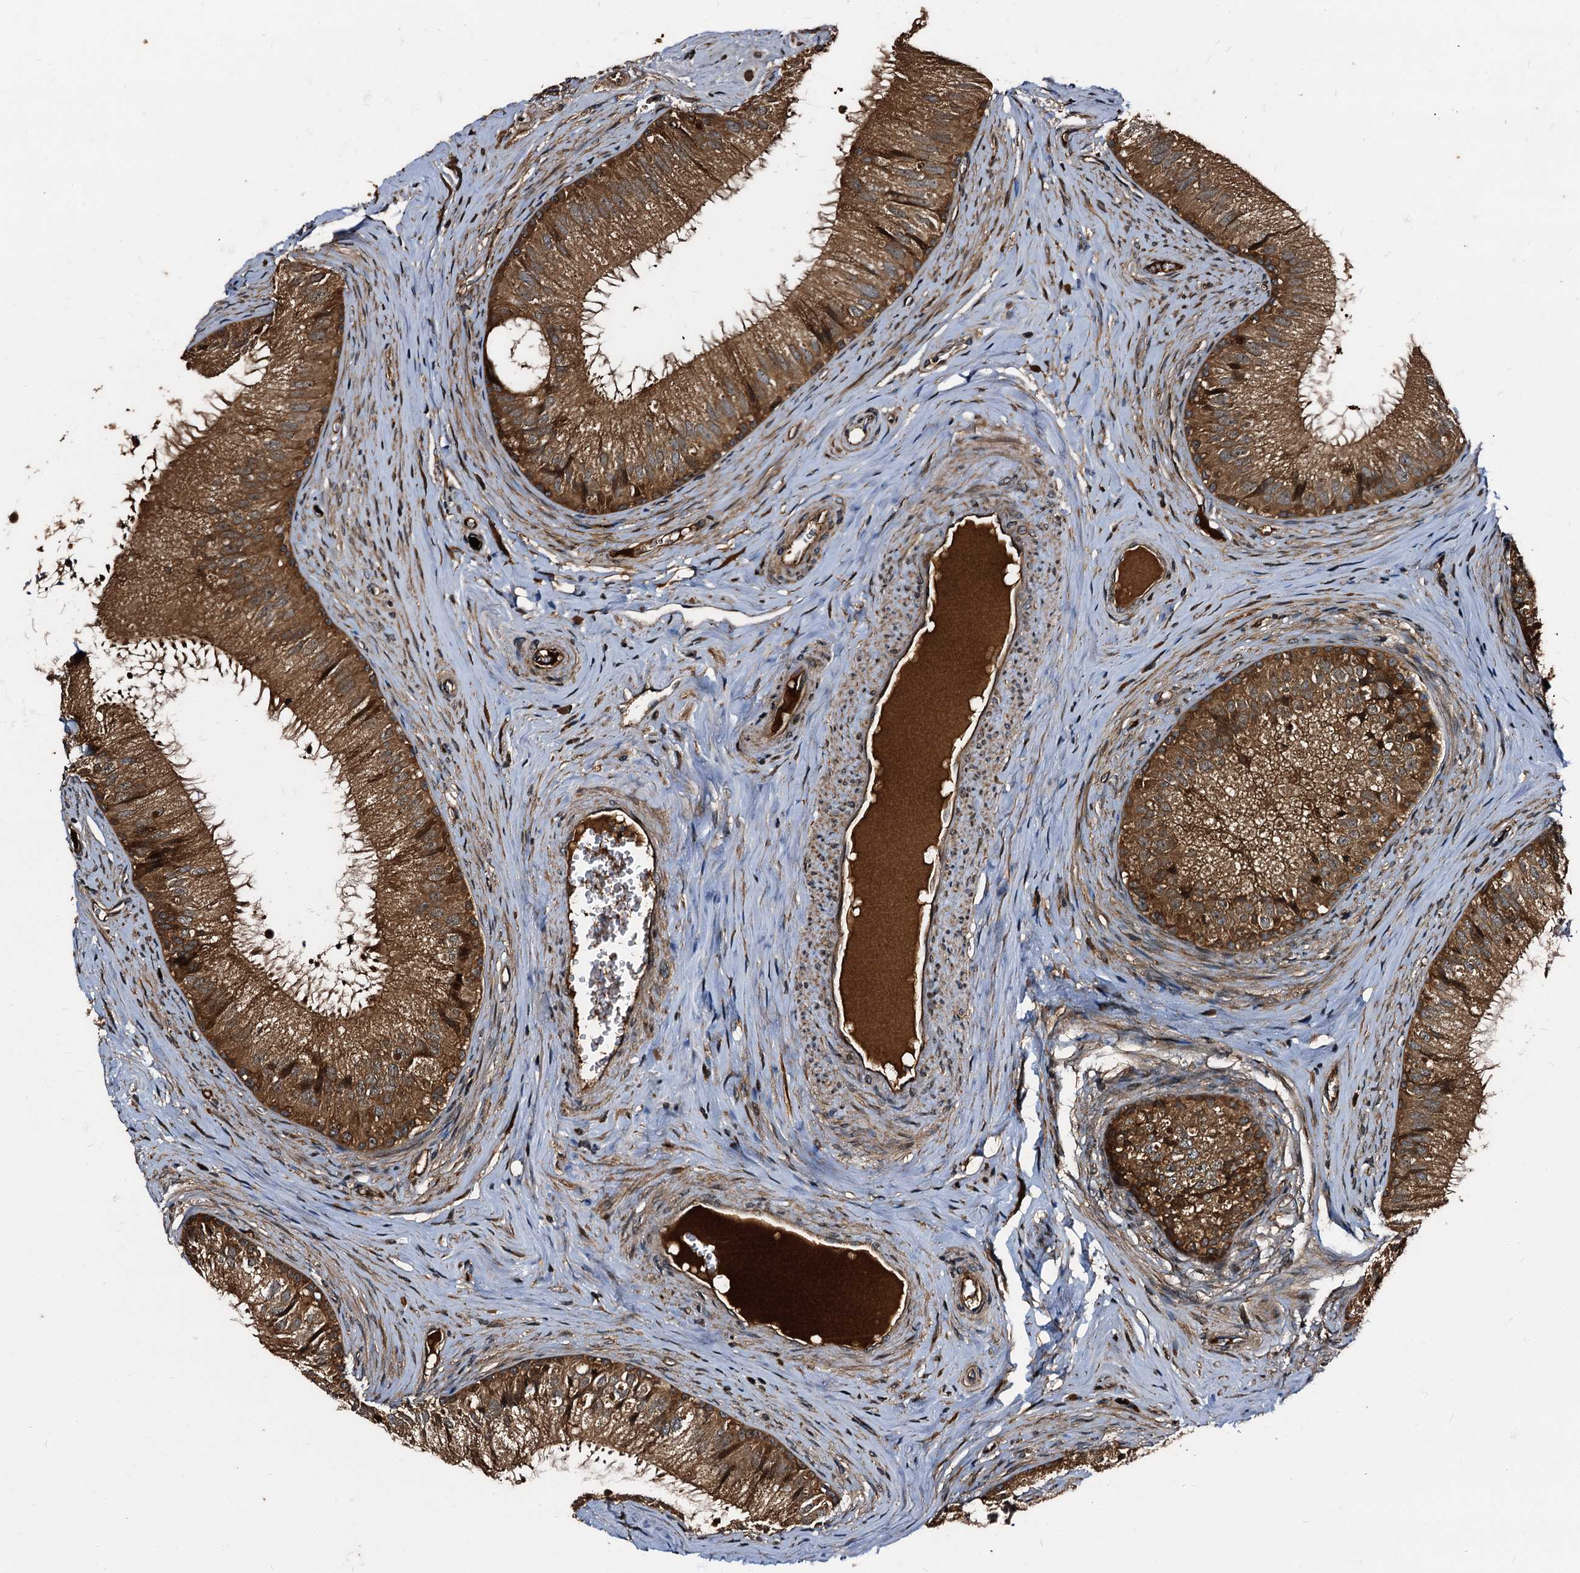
{"staining": {"intensity": "strong", "quantity": ">75%", "location": "cytoplasmic/membranous"}, "tissue": "epididymis", "cell_type": "Glandular cells", "image_type": "normal", "snomed": [{"axis": "morphology", "description": "Normal tissue, NOS"}, {"axis": "topography", "description": "Epididymis"}], "caption": "The histopathology image shows a brown stain indicating the presence of a protein in the cytoplasmic/membranous of glandular cells in epididymis.", "gene": "PEX5", "patient": {"sex": "male", "age": 46}}